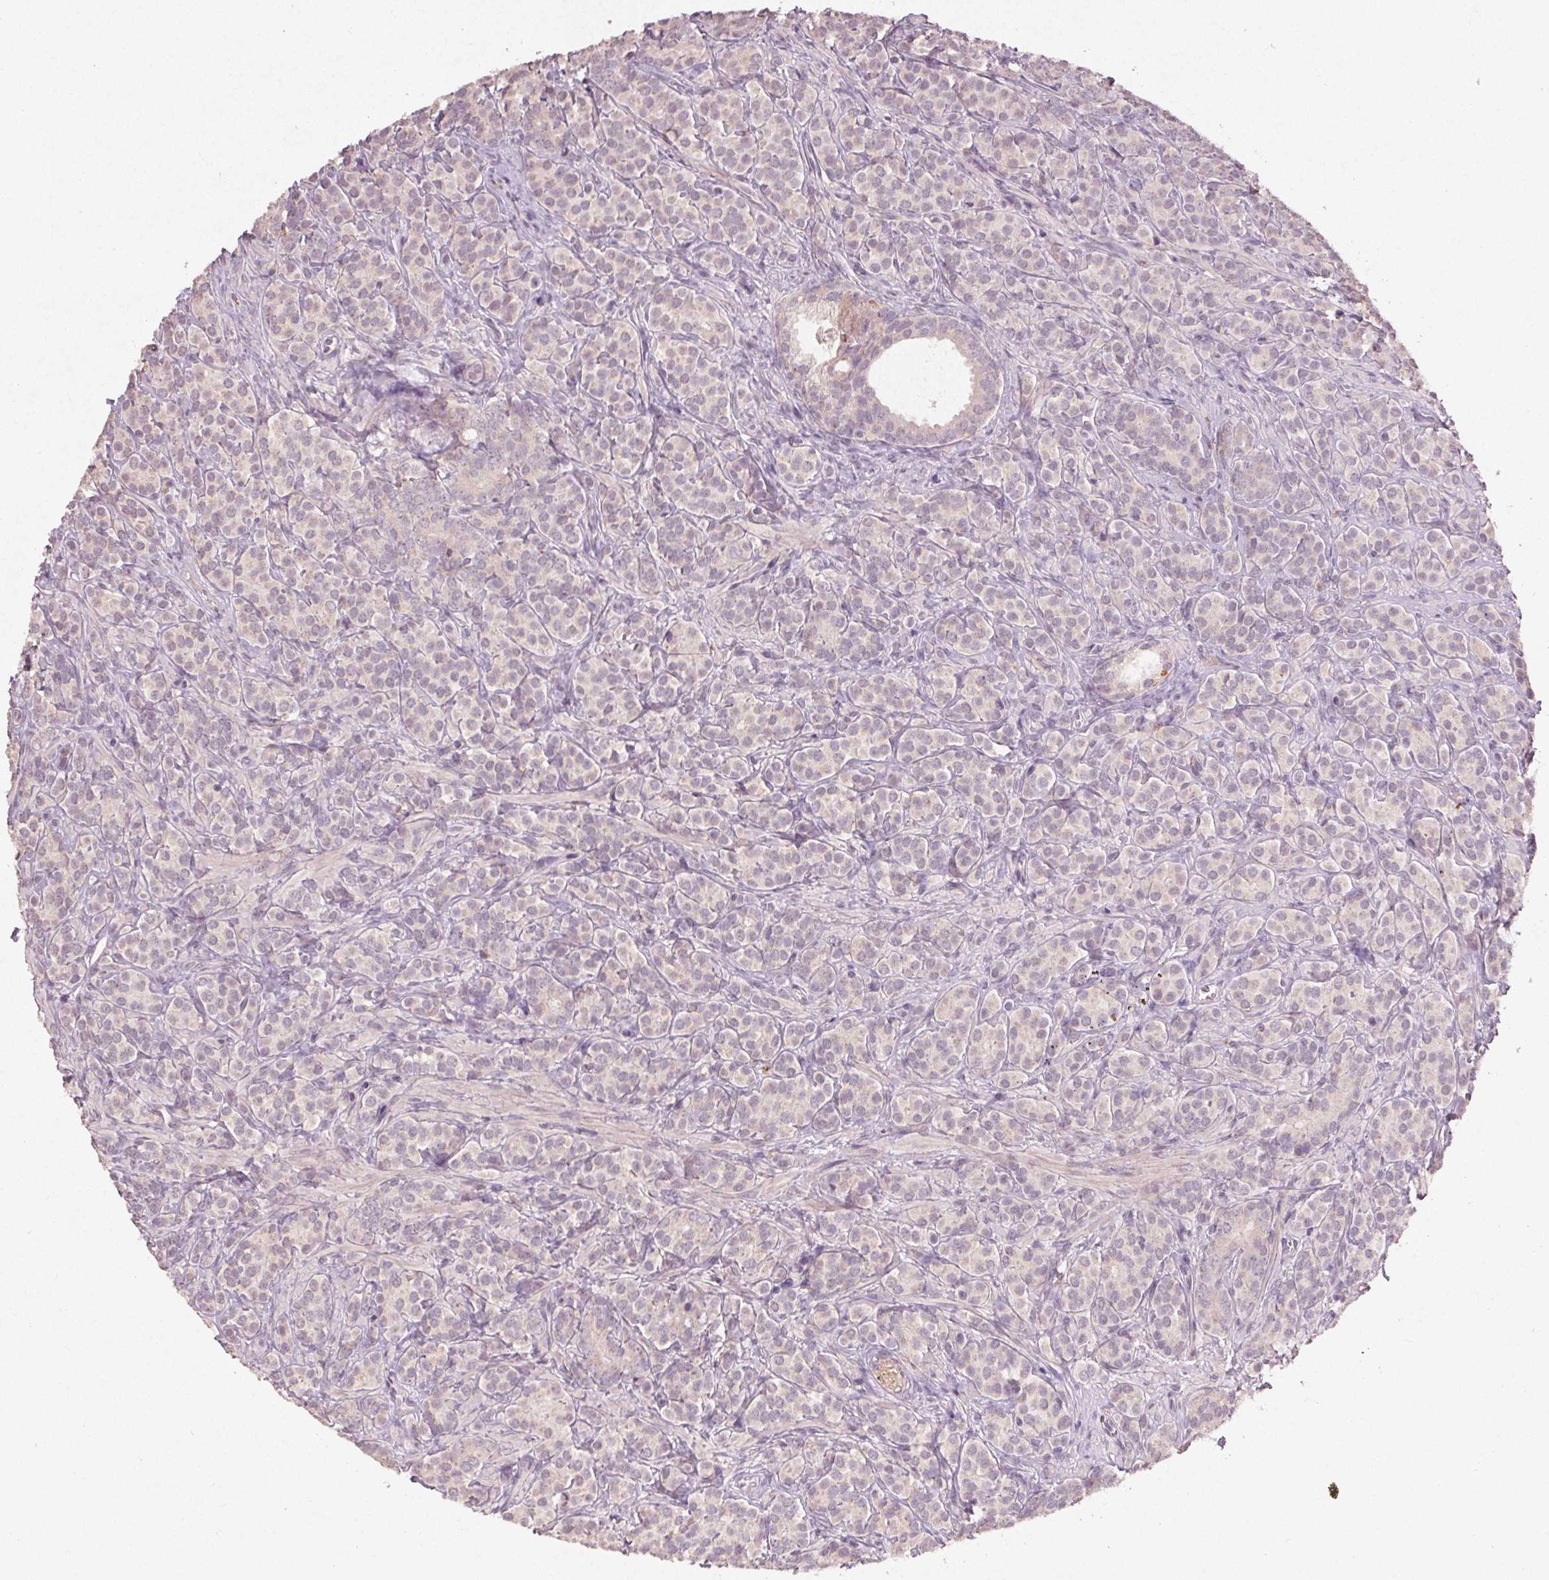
{"staining": {"intensity": "weak", "quantity": "25%-75%", "location": "cytoplasmic/membranous"}, "tissue": "prostate cancer", "cell_type": "Tumor cells", "image_type": "cancer", "snomed": [{"axis": "morphology", "description": "Adenocarcinoma, High grade"}, {"axis": "topography", "description": "Prostate"}], "caption": "Weak cytoplasmic/membranous positivity is identified in about 25%-75% of tumor cells in high-grade adenocarcinoma (prostate). The staining was performed using DAB to visualize the protein expression in brown, while the nuclei were stained in blue with hematoxylin (Magnification: 20x).", "gene": "KLRC3", "patient": {"sex": "male", "age": 84}}